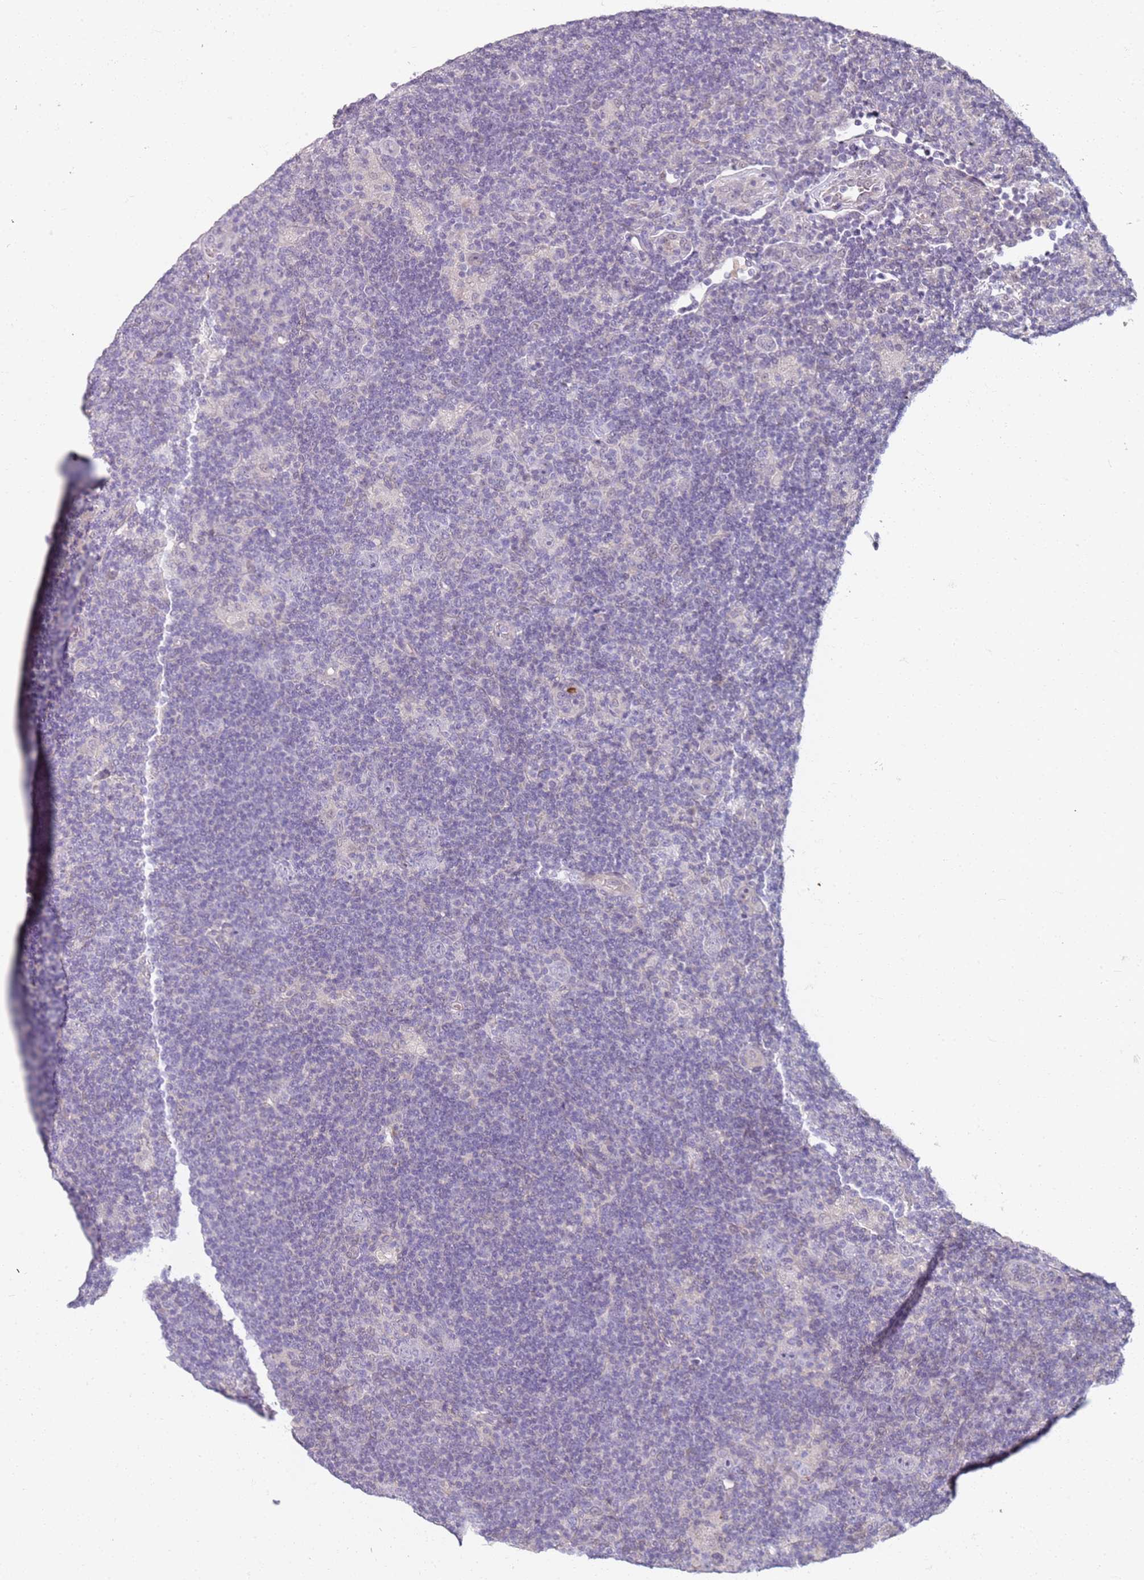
{"staining": {"intensity": "negative", "quantity": "none", "location": "none"}, "tissue": "lymphoma", "cell_type": "Tumor cells", "image_type": "cancer", "snomed": [{"axis": "morphology", "description": "Hodgkin's disease, NOS"}, {"axis": "topography", "description": "Lymph node"}], "caption": "Immunohistochemistry of Hodgkin's disease reveals no staining in tumor cells.", "gene": "CD40LG", "patient": {"sex": "female", "age": 57}}